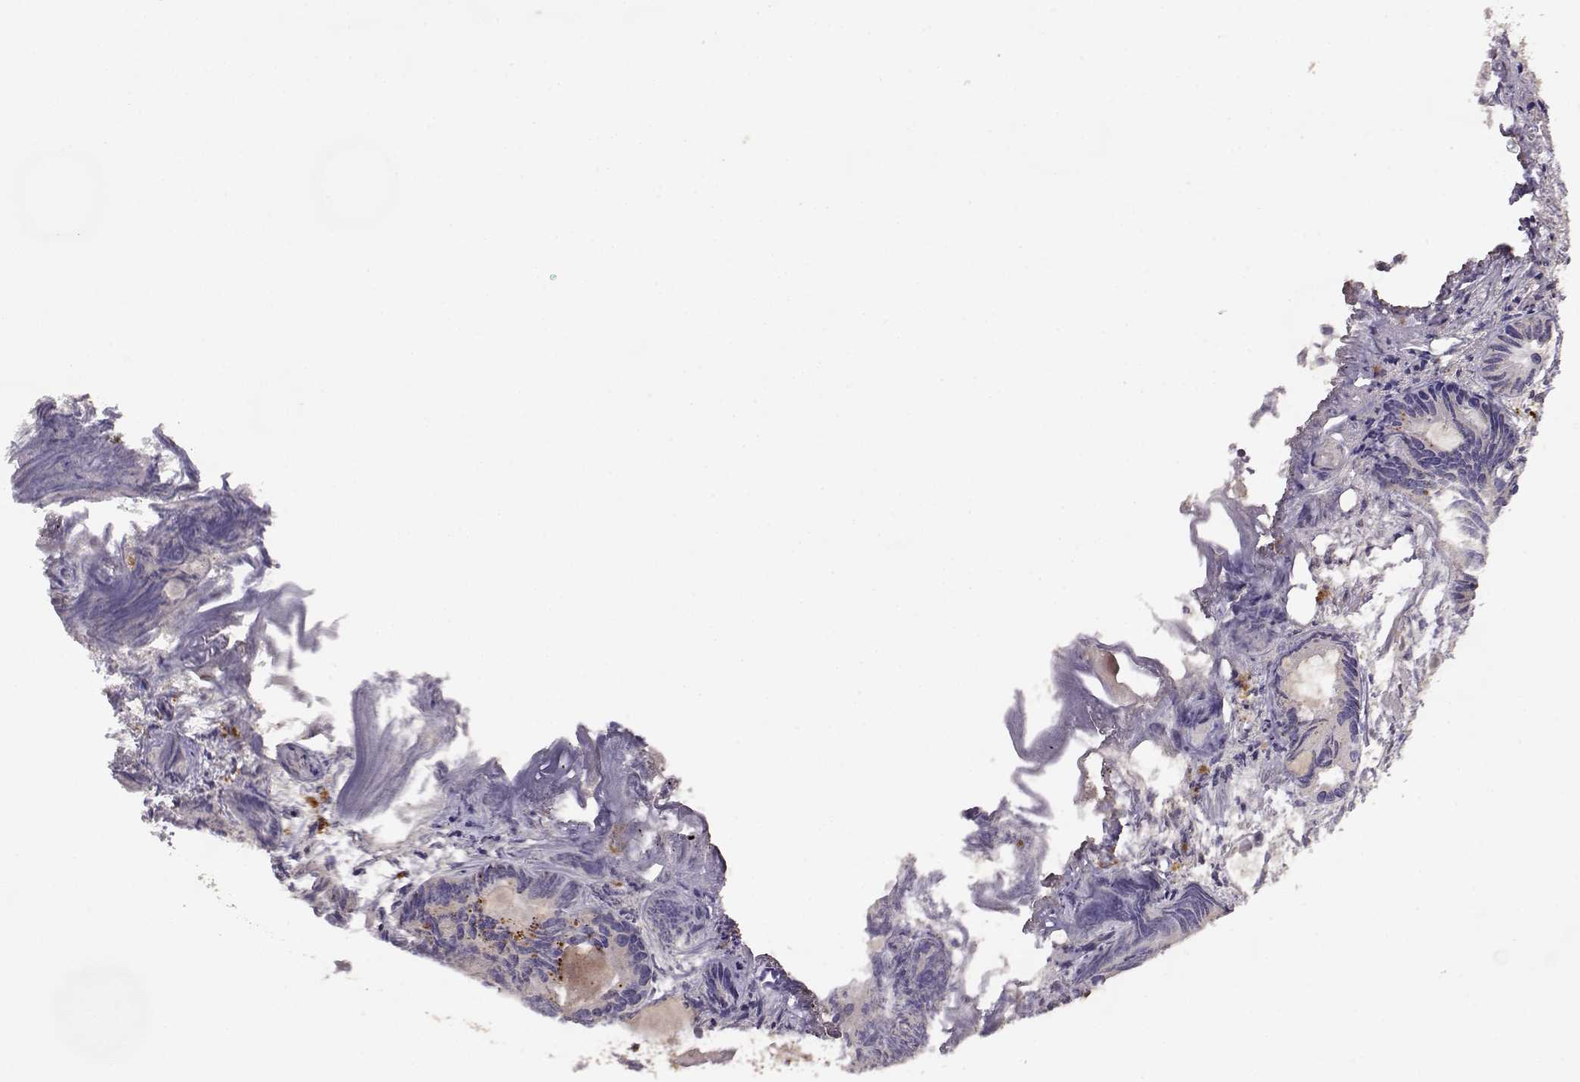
{"staining": {"intensity": "weak", "quantity": "<25%", "location": "cytoplasmic/membranous"}, "tissue": "prostate cancer", "cell_type": "Tumor cells", "image_type": "cancer", "snomed": [{"axis": "morphology", "description": "Adenocarcinoma, Medium grade"}, {"axis": "topography", "description": "Prostate"}], "caption": "Immunohistochemical staining of prostate cancer (medium-grade adenocarcinoma) reveals no significant staining in tumor cells.", "gene": "CRIM1", "patient": {"sex": "male", "age": 74}}